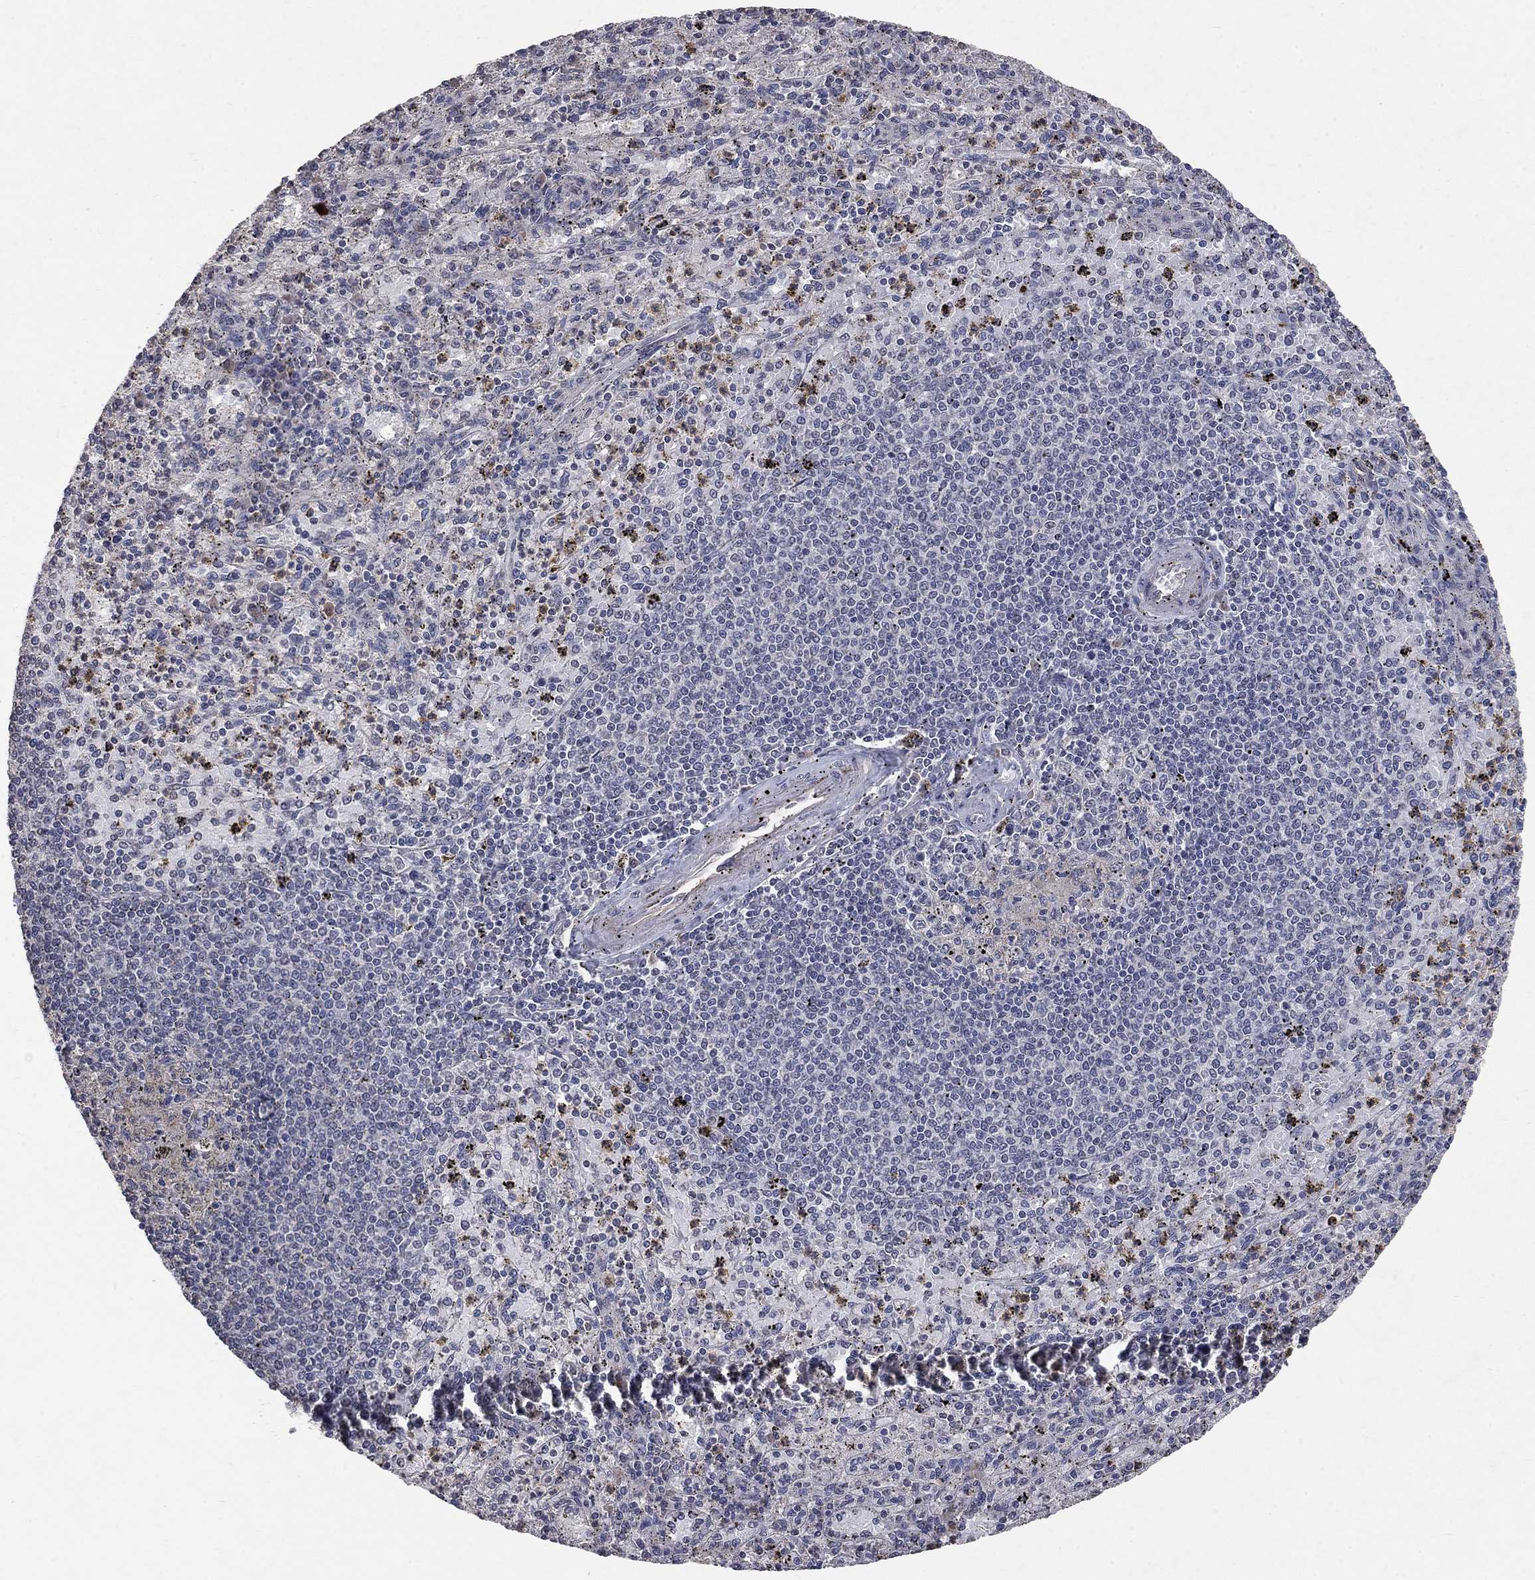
{"staining": {"intensity": "negative", "quantity": "none", "location": "none"}, "tissue": "spleen", "cell_type": "Cells in red pulp", "image_type": "normal", "snomed": [{"axis": "morphology", "description": "Normal tissue, NOS"}, {"axis": "topography", "description": "Spleen"}], "caption": "Protein analysis of unremarkable spleen shows no significant positivity in cells in red pulp. (Immunohistochemistry, brightfield microscopy, high magnification).", "gene": "CHST5", "patient": {"sex": "male", "age": 60}}